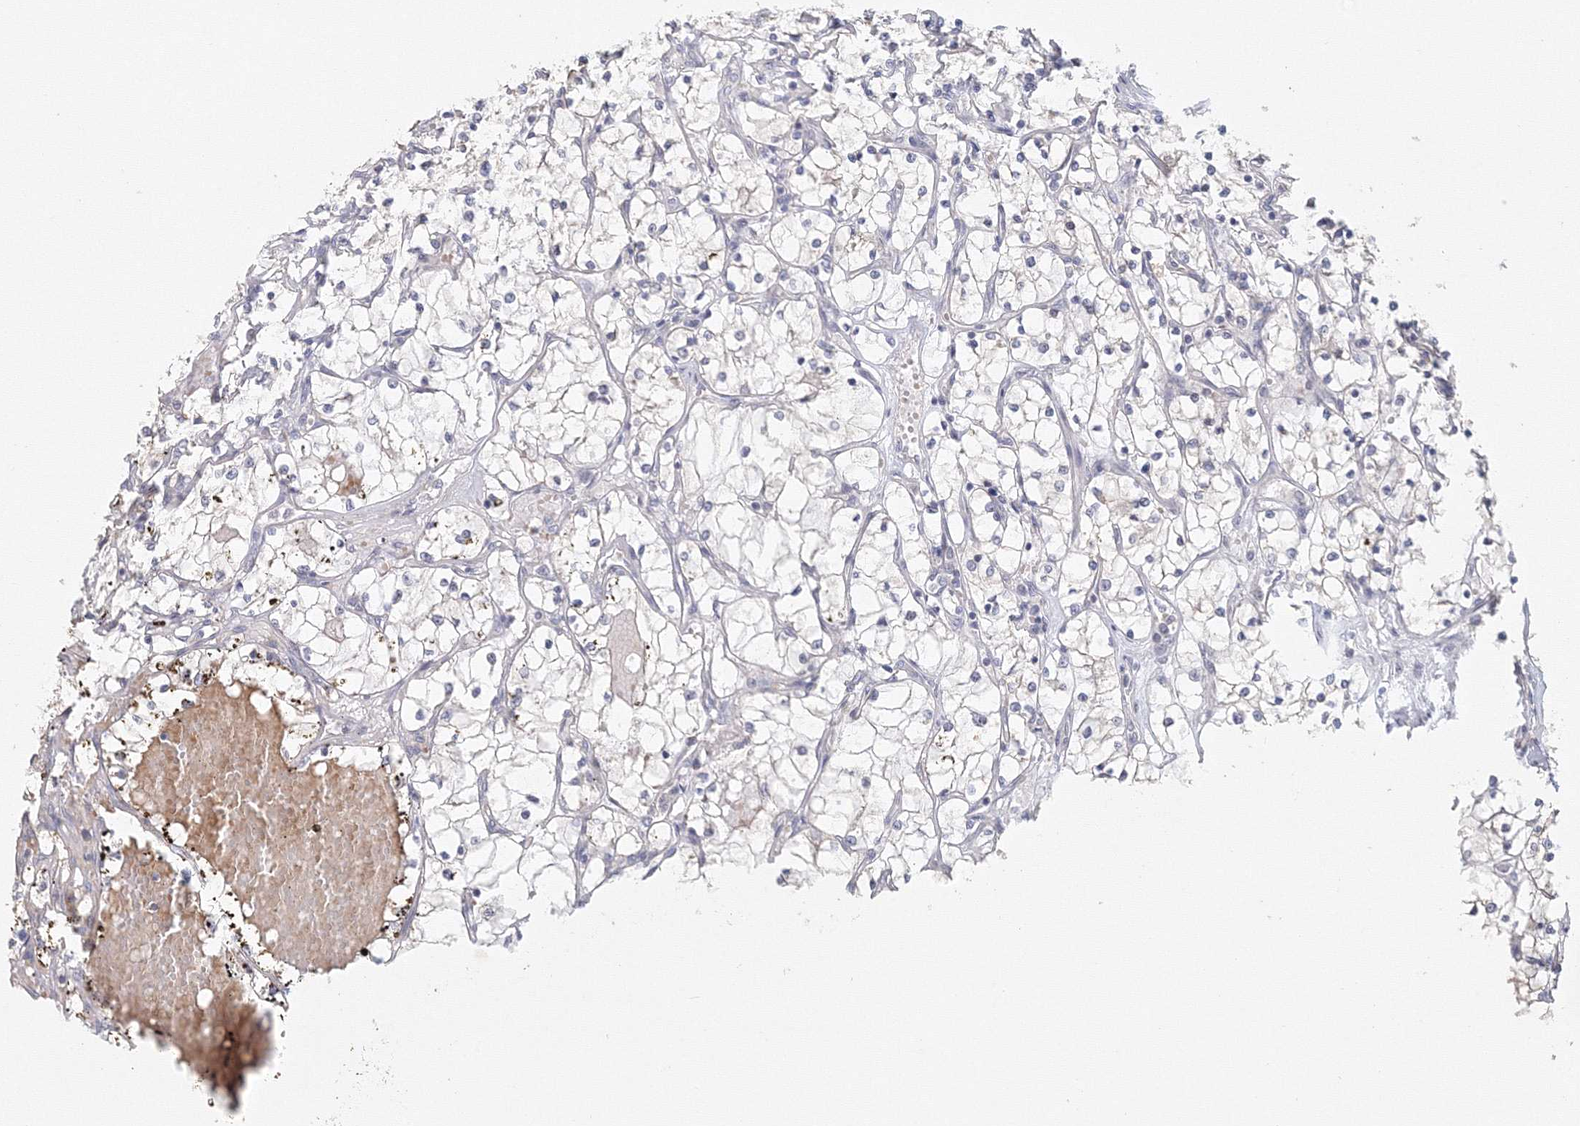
{"staining": {"intensity": "negative", "quantity": "none", "location": "none"}, "tissue": "renal cancer", "cell_type": "Tumor cells", "image_type": "cancer", "snomed": [{"axis": "morphology", "description": "Adenocarcinoma, NOS"}, {"axis": "topography", "description": "Kidney"}], "caption": "Tumor cells show no significant protein staining in renal cancer.", "gene": "TACC2", "patient": {"sex": "female", "age": 69}}